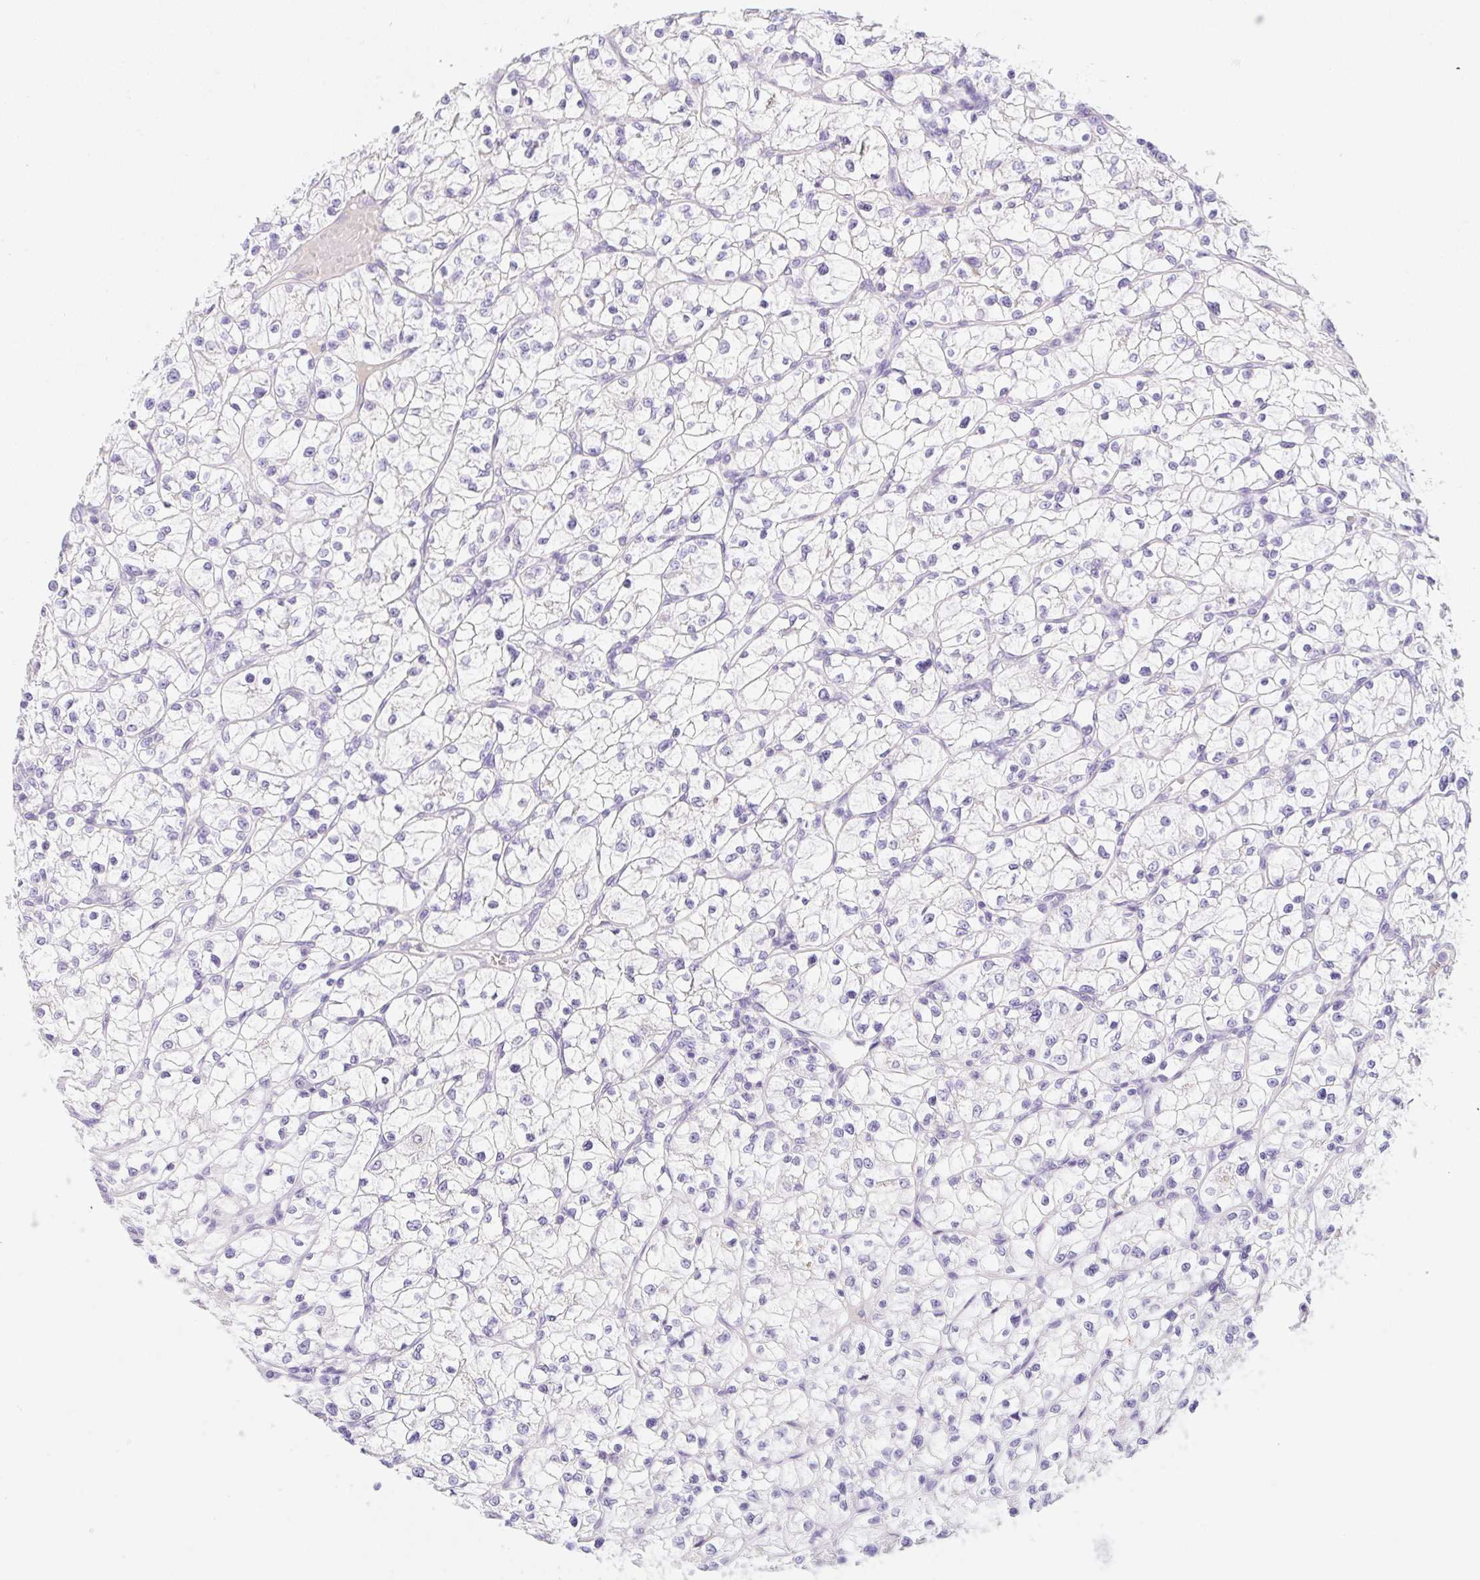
{"staining": {"intensity": "negative", "quantity": "none", "location": "none"}, "tissue": "renal cancer", "cell_type": "Tumor cells", "image_type": "cancer", "snomed": [{"axis": "morphology", "description": "Adenocarcinoma, NOS"}, {"axis": "topography", "description": "Kidney"}], "caption": "This is a micrograph of immunohistochemistry staining of renal cancer, which shows no staining in tumor cells. The staining was performed using DAB (3,3'-diaminobenzidine) to visualize the protein expression in brown, while the nuclei were stained in blue with hematoxylin (Magnification: 20x).", "gene": "KLK8", "patient": {"sex": "female", "age": 64}}